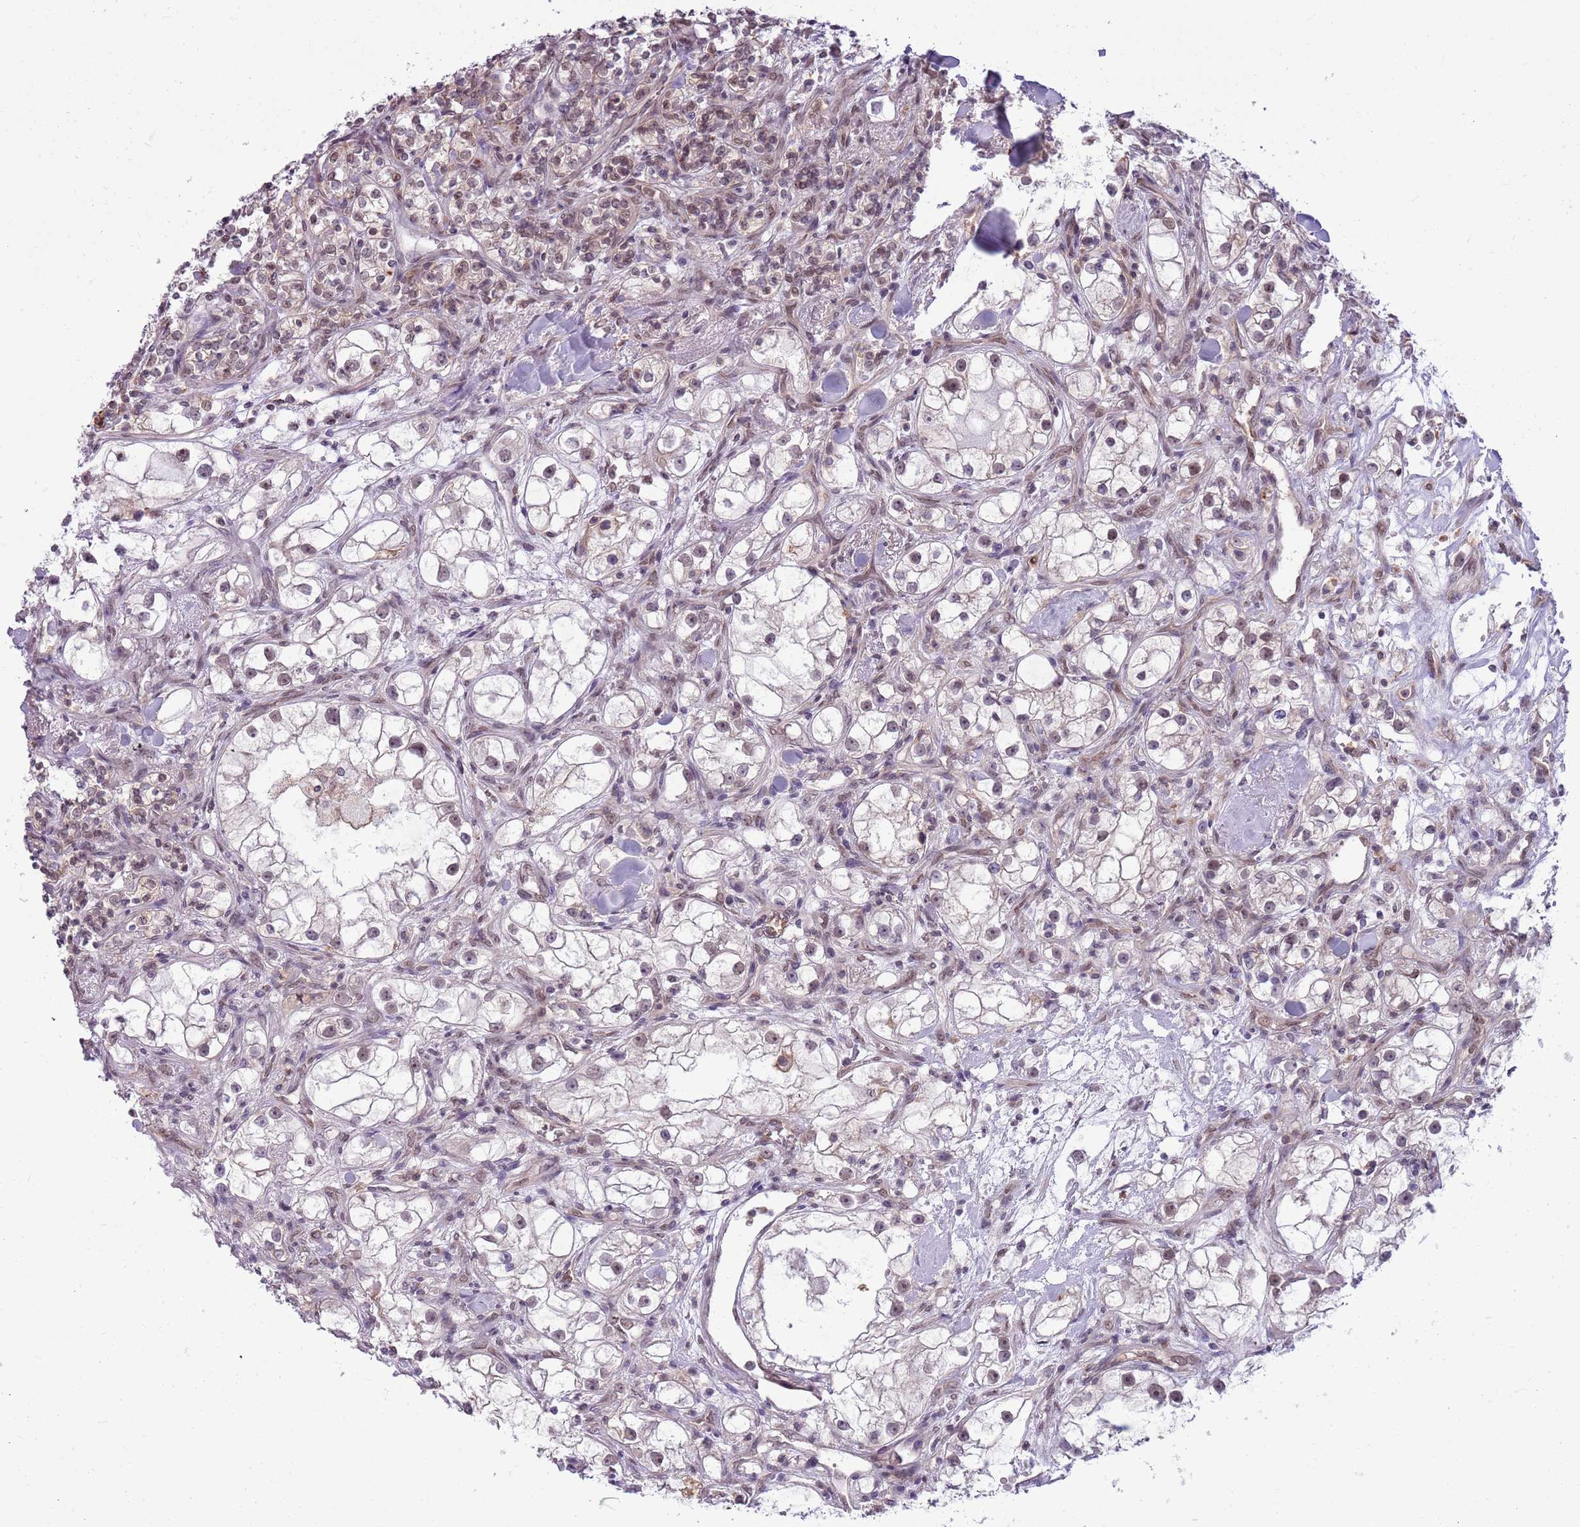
{"staining": {"intensity": "weak", "quantity": "25%-75%", "location": "nuclear"}, "tissue": "renal cancer", "cell_type": "Tumor cells", "image_type": "cancer", "snomed": [{"axis": "morphology", "description": "Adenocarcinoma, NOS"}, {"axis": "topography", "description": "Kidney"}], "caption": "Human adenocarcinoma (renal) stained with a protein marker displays weak staining in tumor cells.", "gene": "DHX32", "patient": {"sex": "male", "age": 77}}